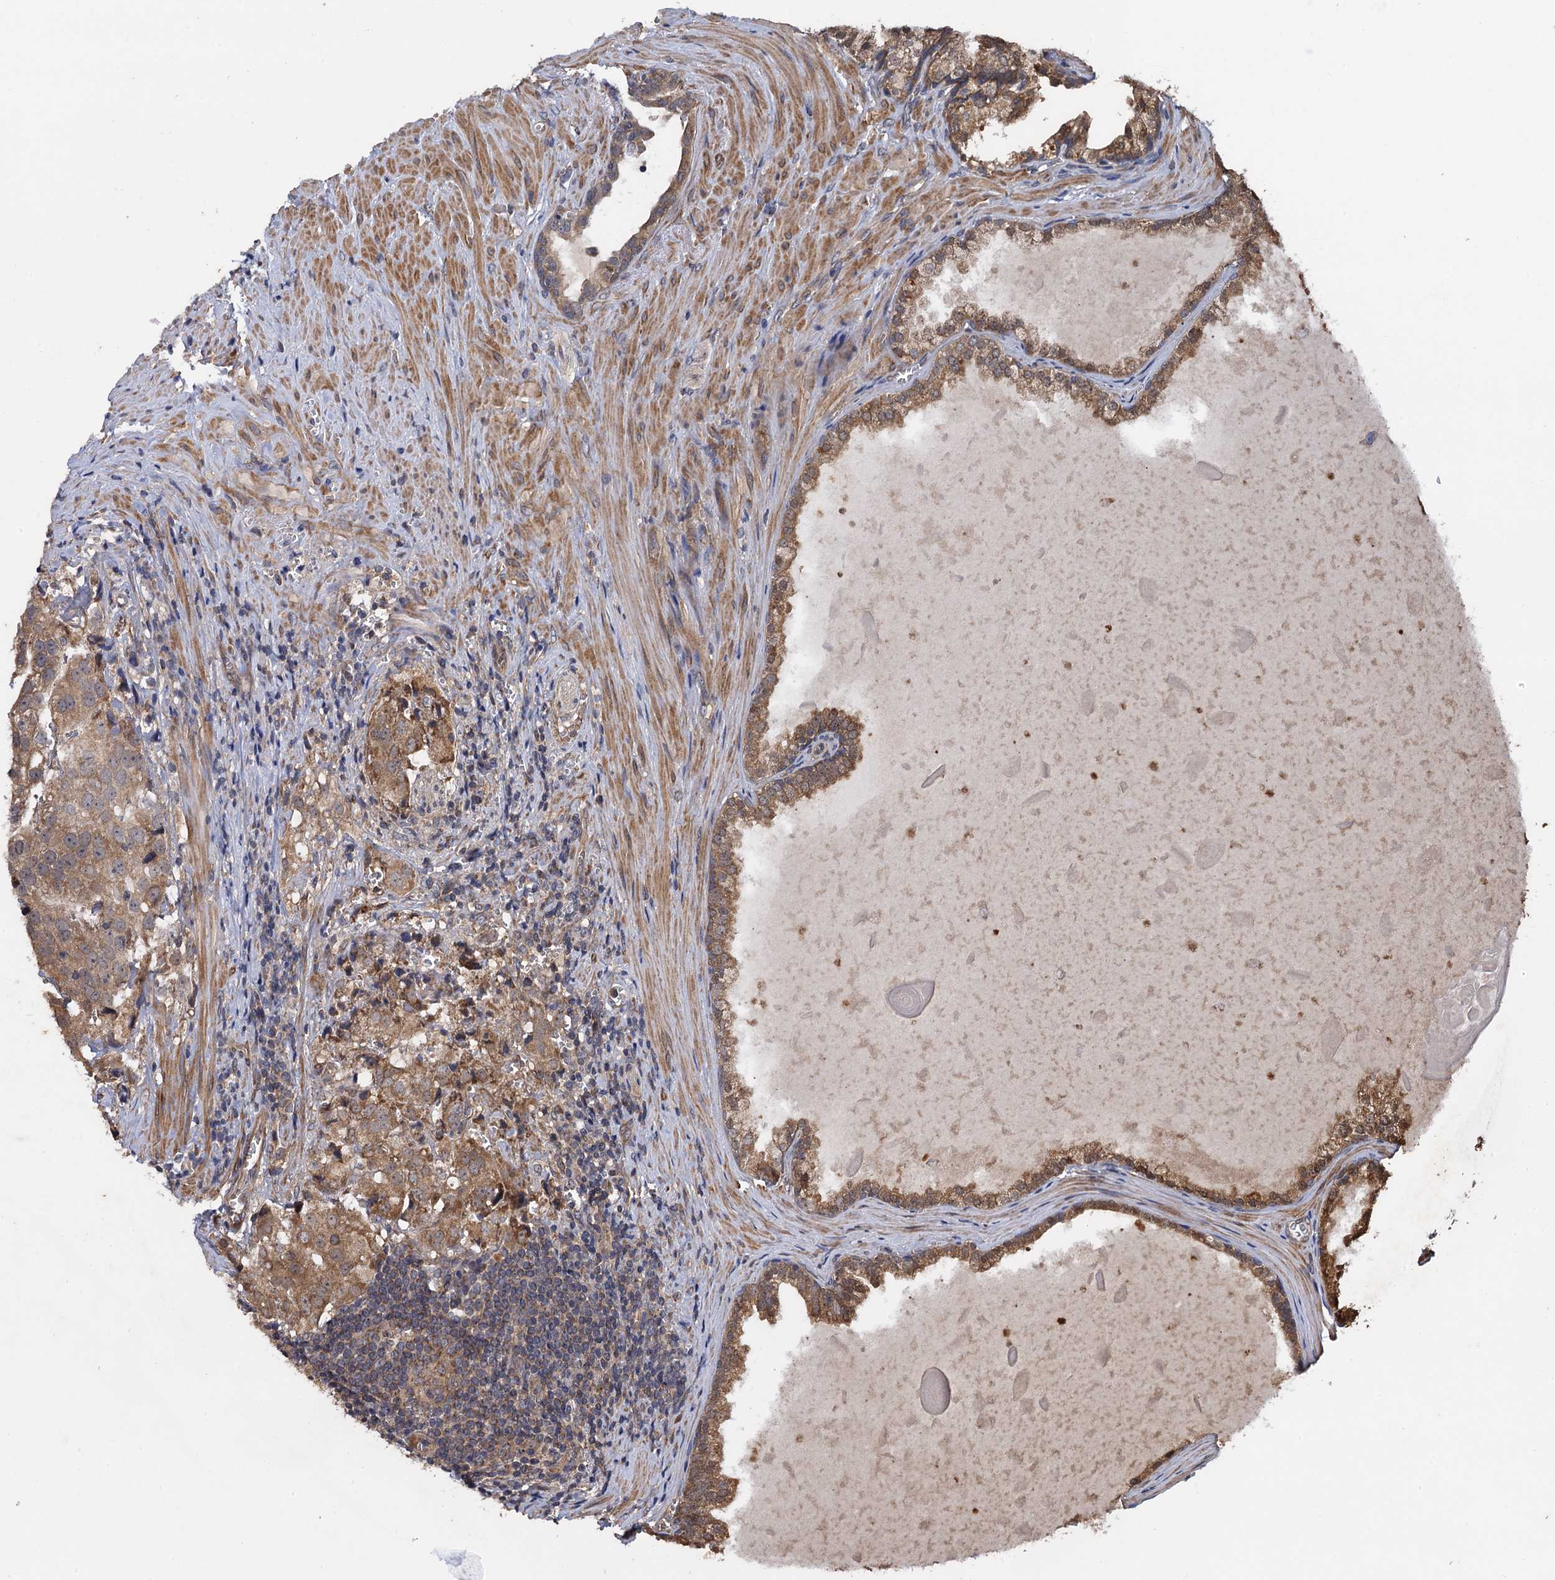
{"staining": {"intensity": "moderate", "quantity": ">75%", "location": "cytoplasmic/membranous"}, "tissue": "prostate cancer", "cell_type": "Tumor cells", "image_type": "cancer", "snomed": [{"axis": "morphology", "description": "Adenocarcinoma, High grade"}, {"axis": "topography", "description": "Prostate"}], "caption": "Protein staining demonstrates moderate cytoplasmic/membranous positivity in about >75% of tumor cells in prostate adenocarcinoma (high-grade). Using DAB (brown) and hematoxylin (blue) stains, captured at high magnification using brightfield microscopy.", "gene": "HAUS1", "patient": {"sex": "male", "age": 68}}